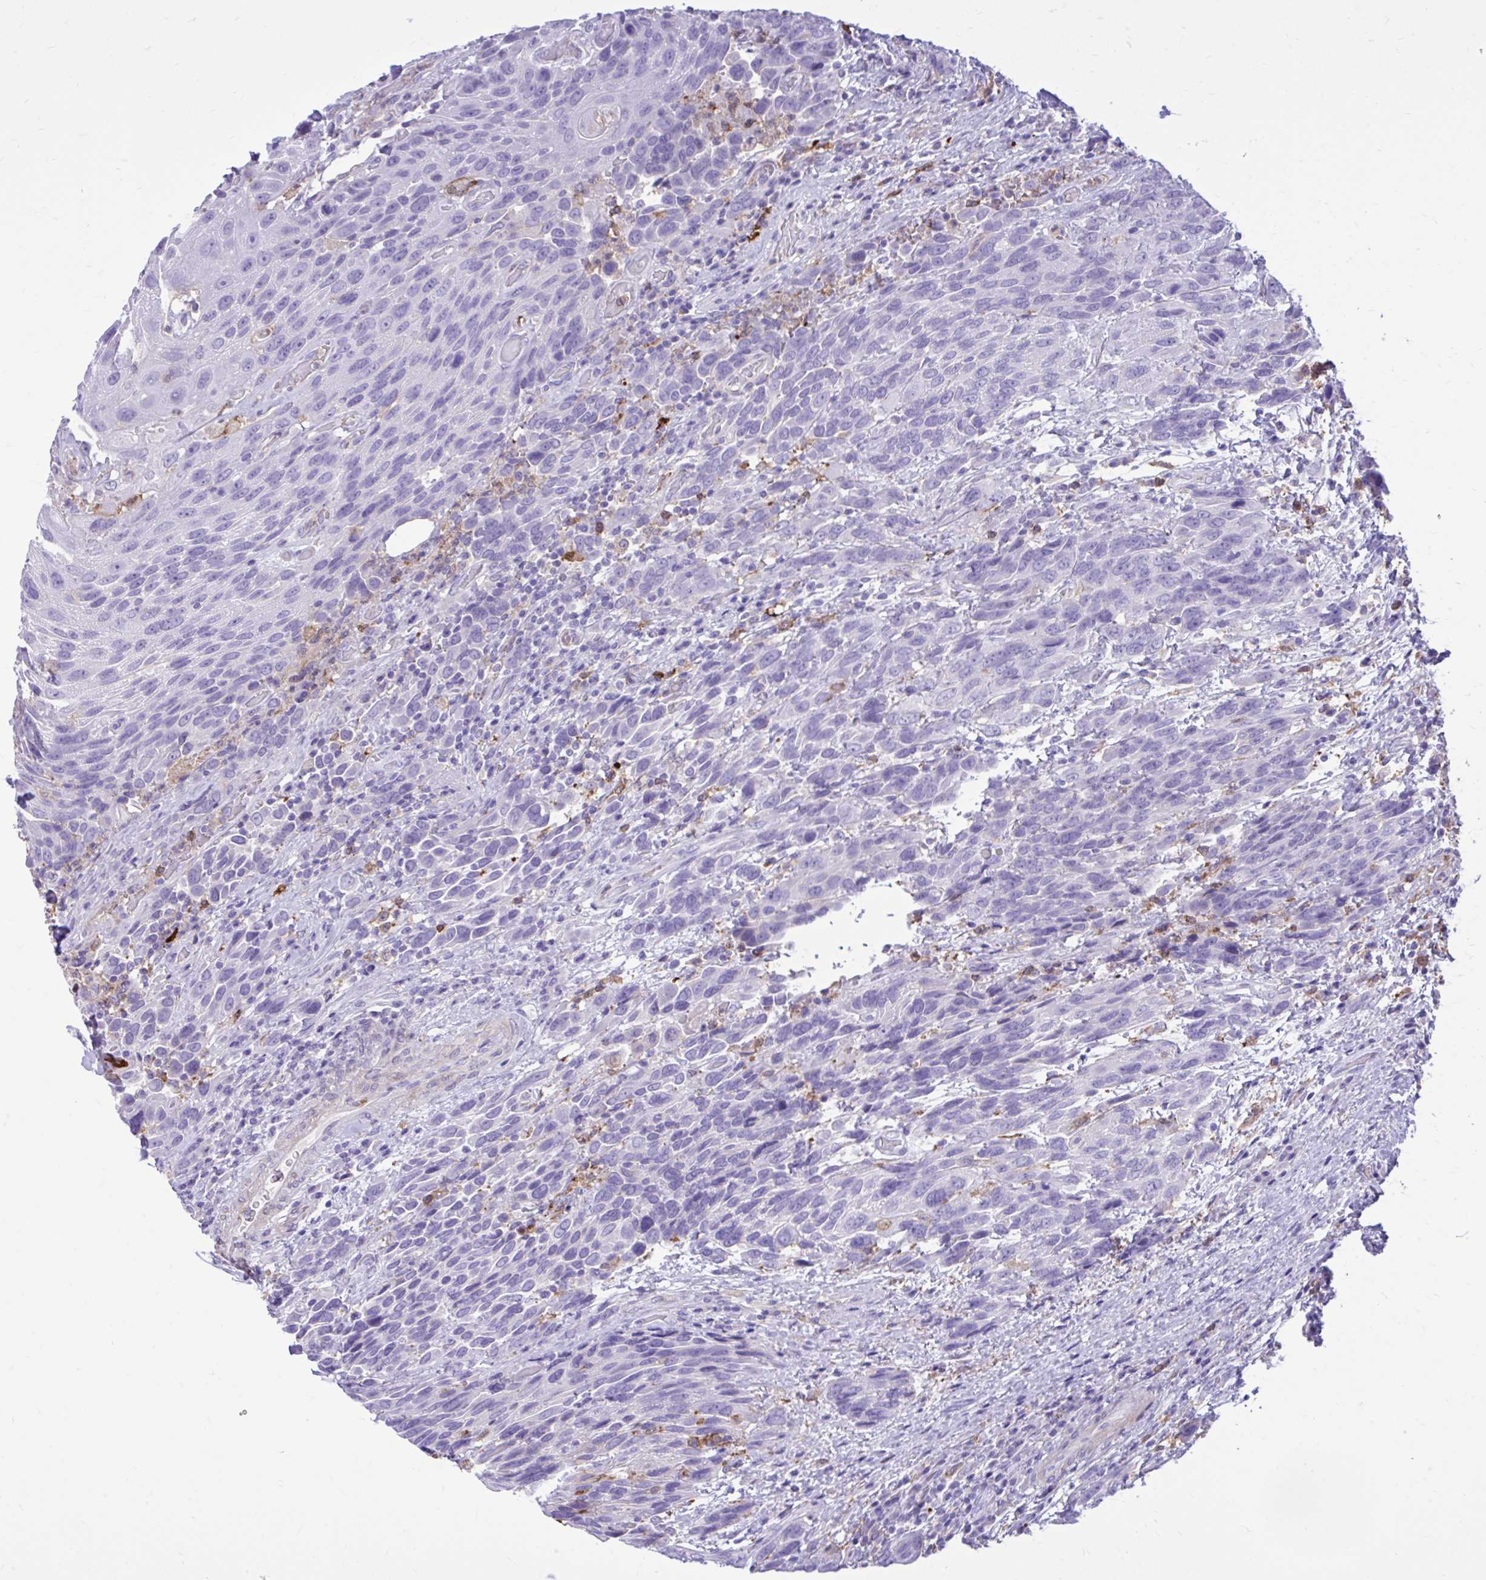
{"staining": {"intensity": "negative", "quantity": "none", "location": "none"}, "tissue": "urothelial cancer", "cell_type": "Tumor cells", "image_type": "cancer", "snomed": [{"axis": "morphology", "description": "Urothelial carcinoma, High grade"}, {"axis": "topography", "description": "Urinary bladder"}], "caption": "Protein analysis of urothelial carcinoma (high-grade) demonstrates no significant staining in tumor cells. The staining was performed using DAB to visualize the protein expression in brown, while the nuclei were stained in blue with hematoxylin (Magnification: 20x).", "gene": "TLR7", "patient": {"sex": "female", "age": 70}}